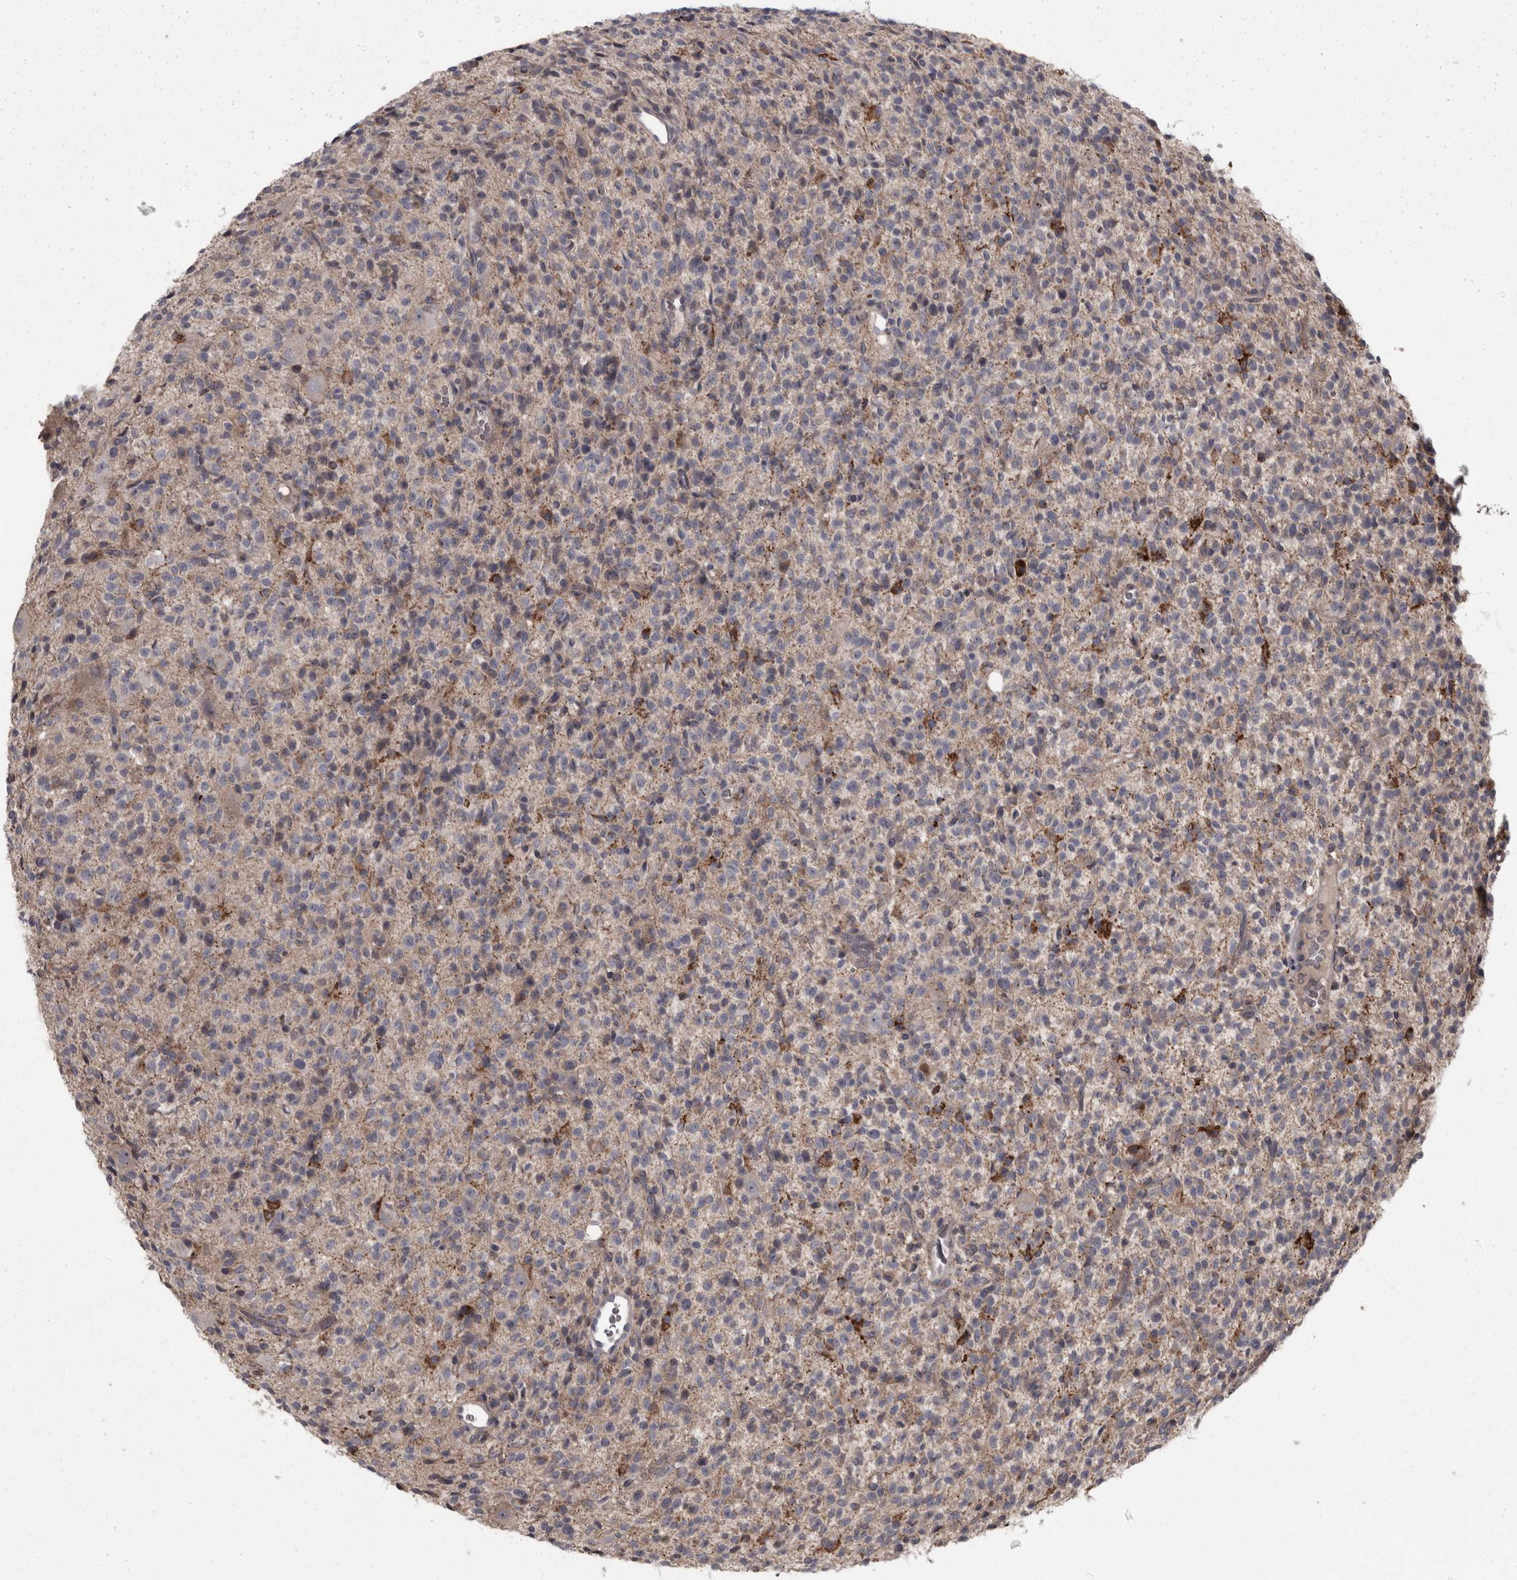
{"staining": {"intensity": "moderate", "quantity": "<25%", "location": "cytoplasmic/membranous"}, "tissue": "glioma", "cell_type": "Tumor cells", "image_type": "cancer", "snomed": [{"axis": "morphology", "description": "Glioma, malignant, High grade"}, {"axis": "topography", "description": "Brain"}], "caption": "Immunohistochemistry (DAB) staining of glioma reveals moderate cytoplasmic/membranous protein staining in about <25% of tumor cells.", "gene": "PCDH17", "patient": {"sex": "male", "age": 34}}